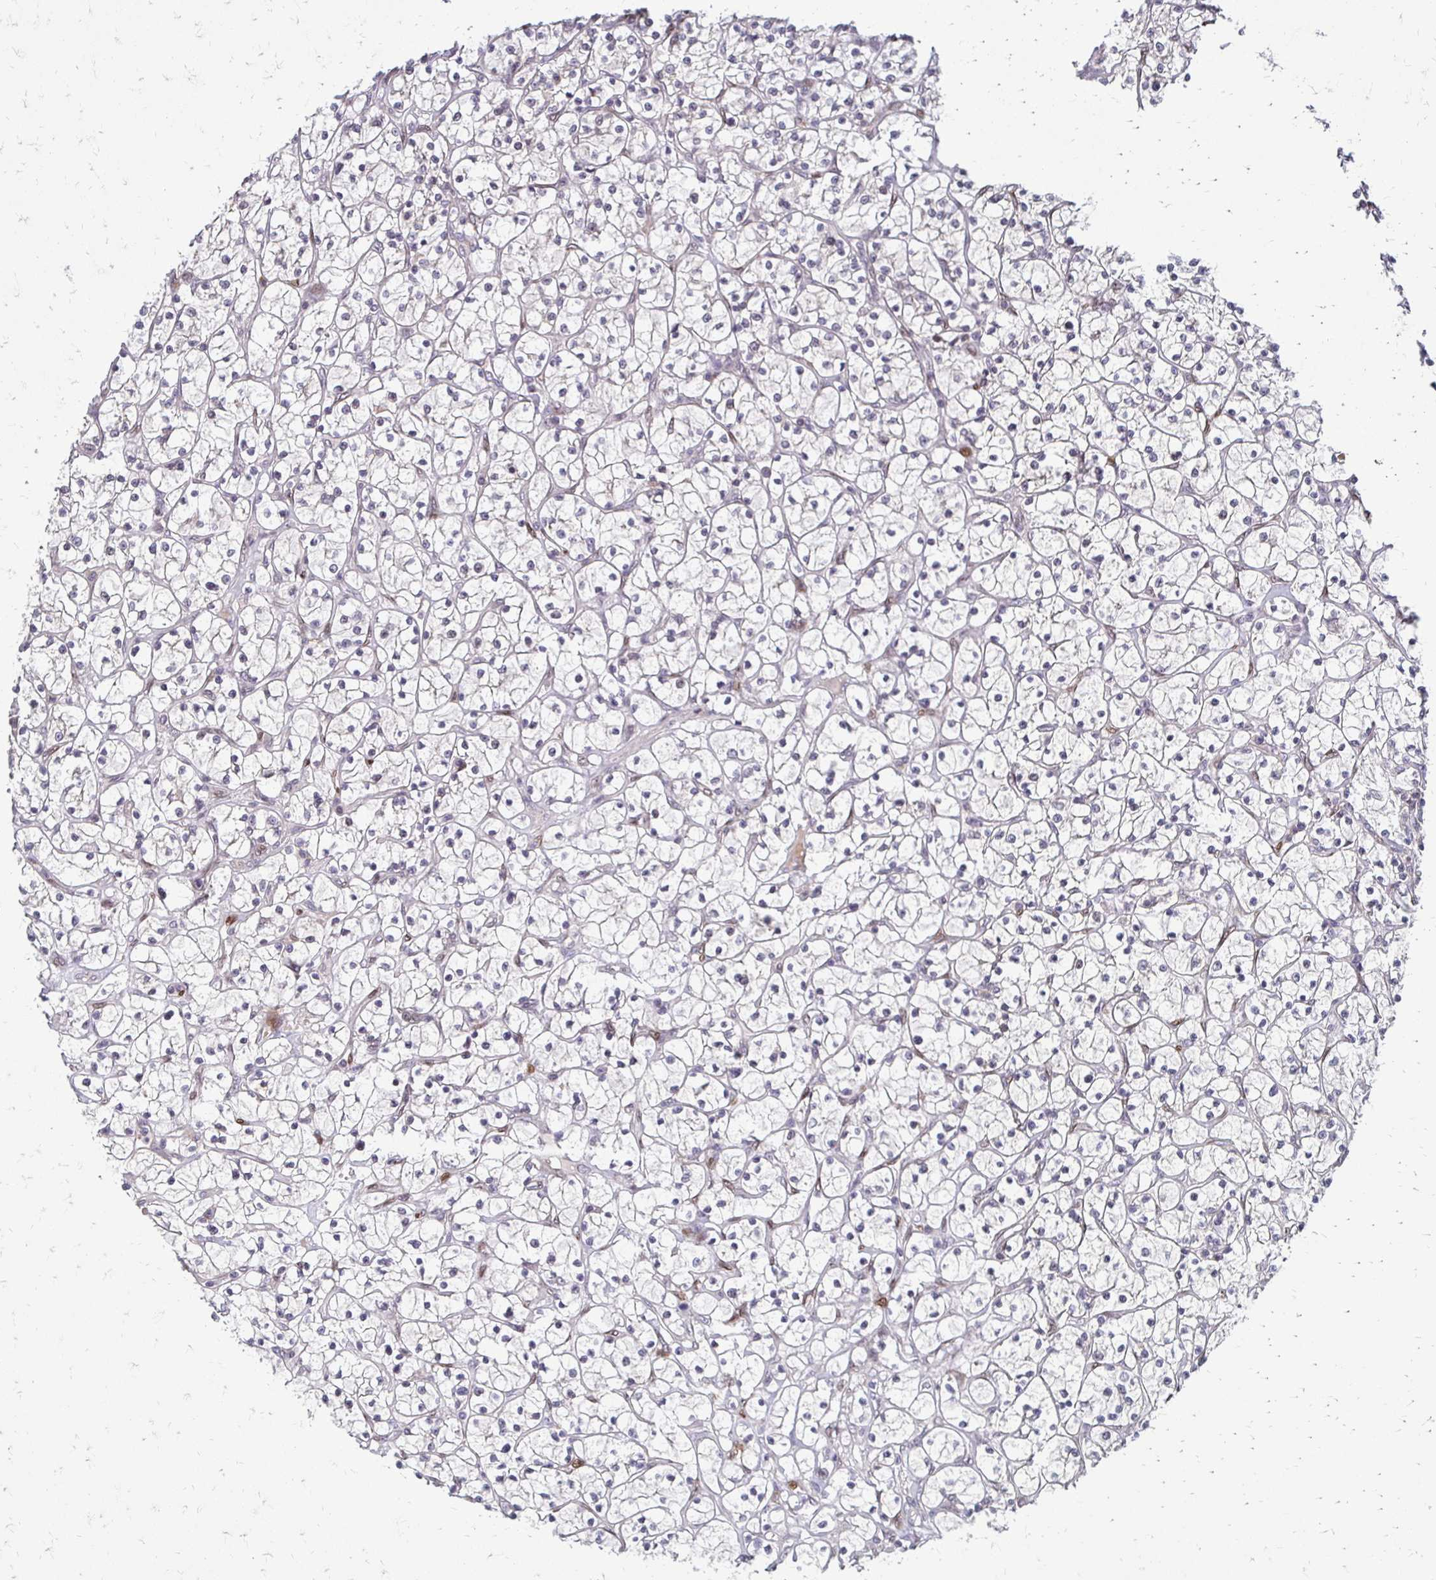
{"staining": {"intensity": "moderate", "quantity": "<25%", "location": "nuclear"}, "tissue": "renal cancer", "cell_type": "Tumor cells", "image_type": "cancer", "snomed": [{"axis": "morphology", "description": "Adenocarcinoma, NOS"}, {"axis": "topography", "description": "Kidney"}], "caption": "This is an image of IHC staining of renal cancer (adenocarcinoma), which shows moderate staining in the nuclear of tumor cells.", "gene": "TRIR", "patient": {"sex": "female", "age": 64}}